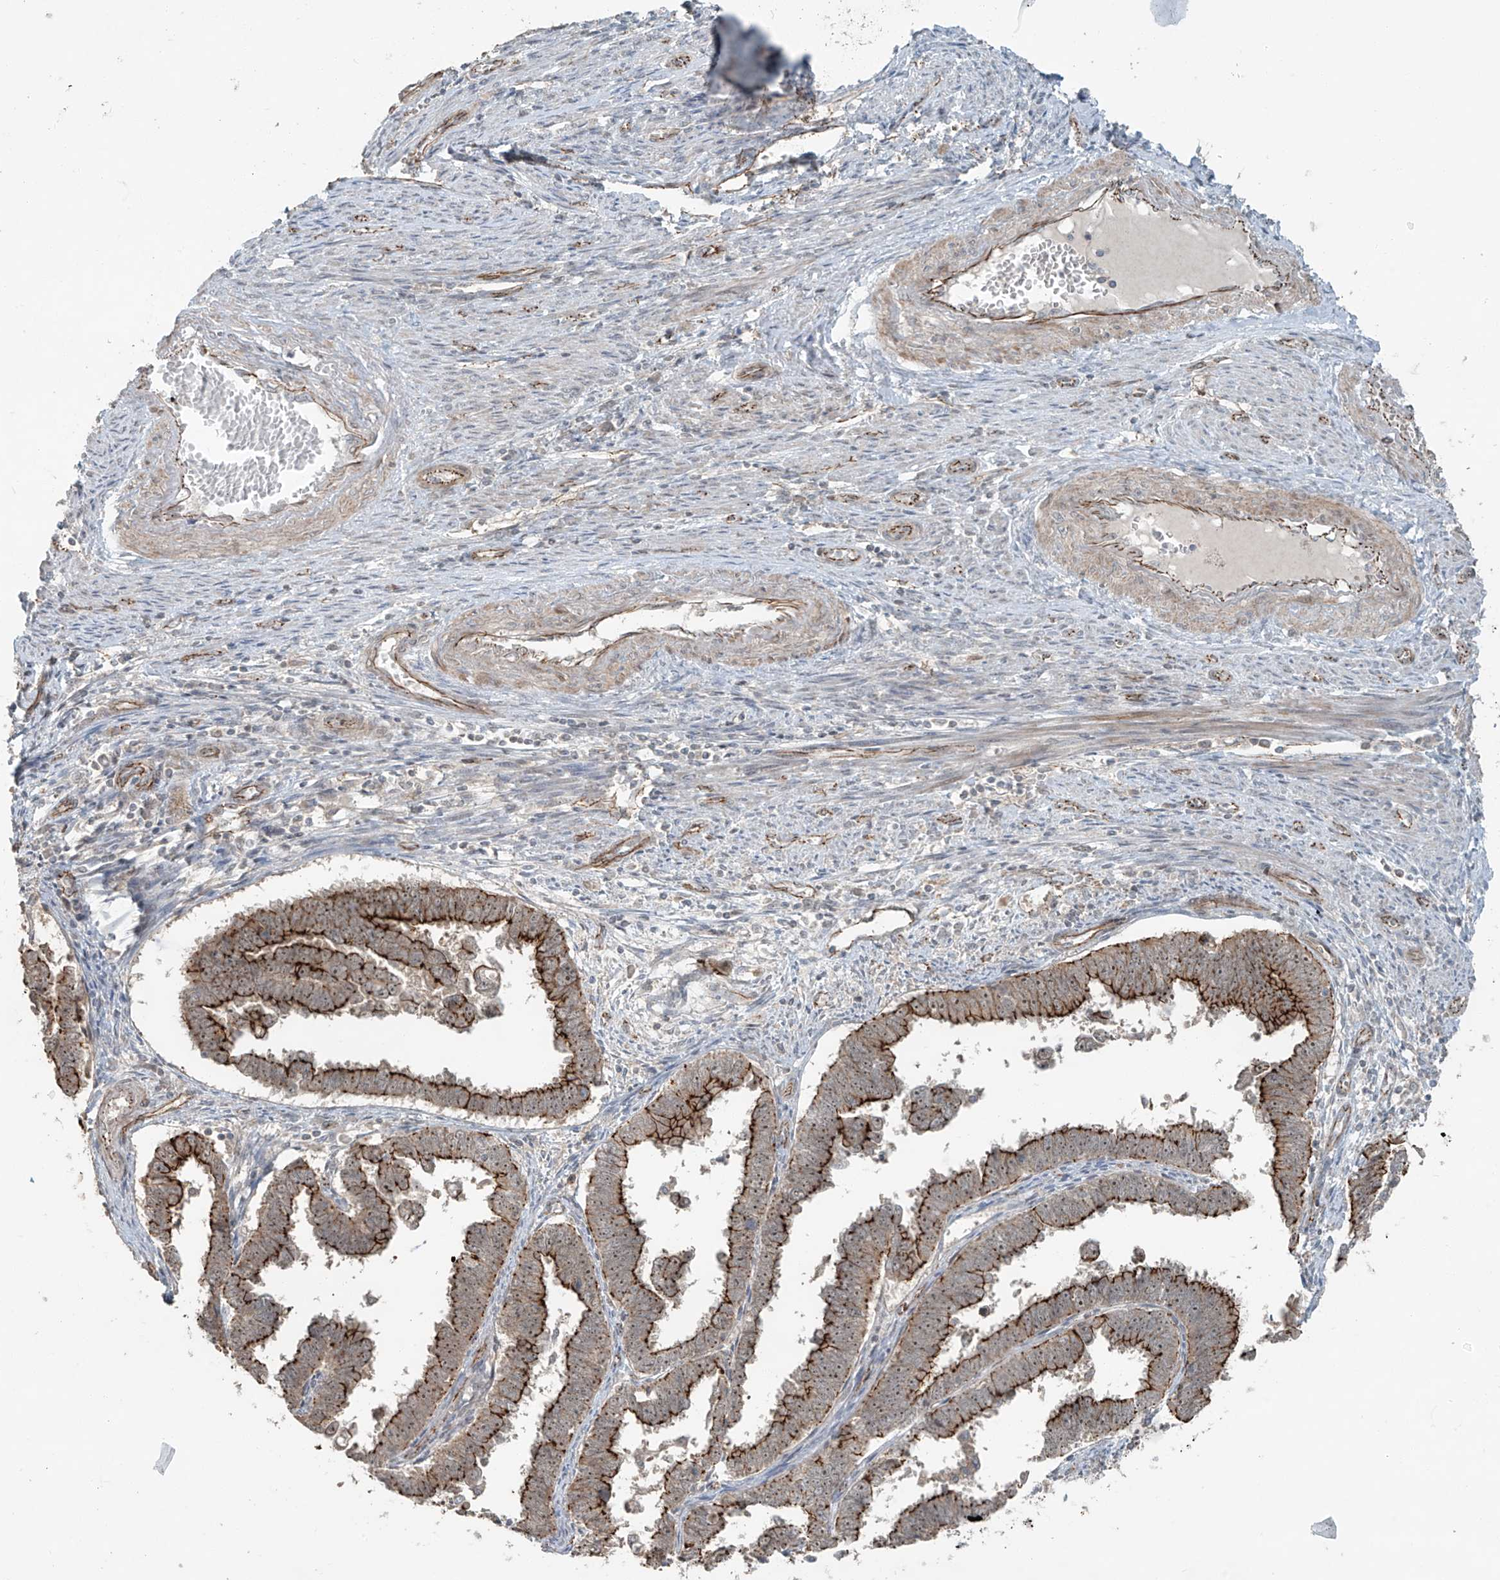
{"staining": {"intensity": "strong", "quantity": ">75%", "location": "cytoplasmic/membranous"}, "tissue": "endometrial cancer", "cell_type": "Tumor cells", "image_type": "cancer", "snomed": [{"axis": "morphology", "description": "Adenocarcinoma, NOS"}, {"axis": "topography", "description": "Endometrium"}], "caption": "Human endometrial cancer (adenocarcinoma) stained with a protein marker exhibits strong staining in tumor cells.", "gene": "ZNF16", "patient": {"sex": "female", "age": 75}}